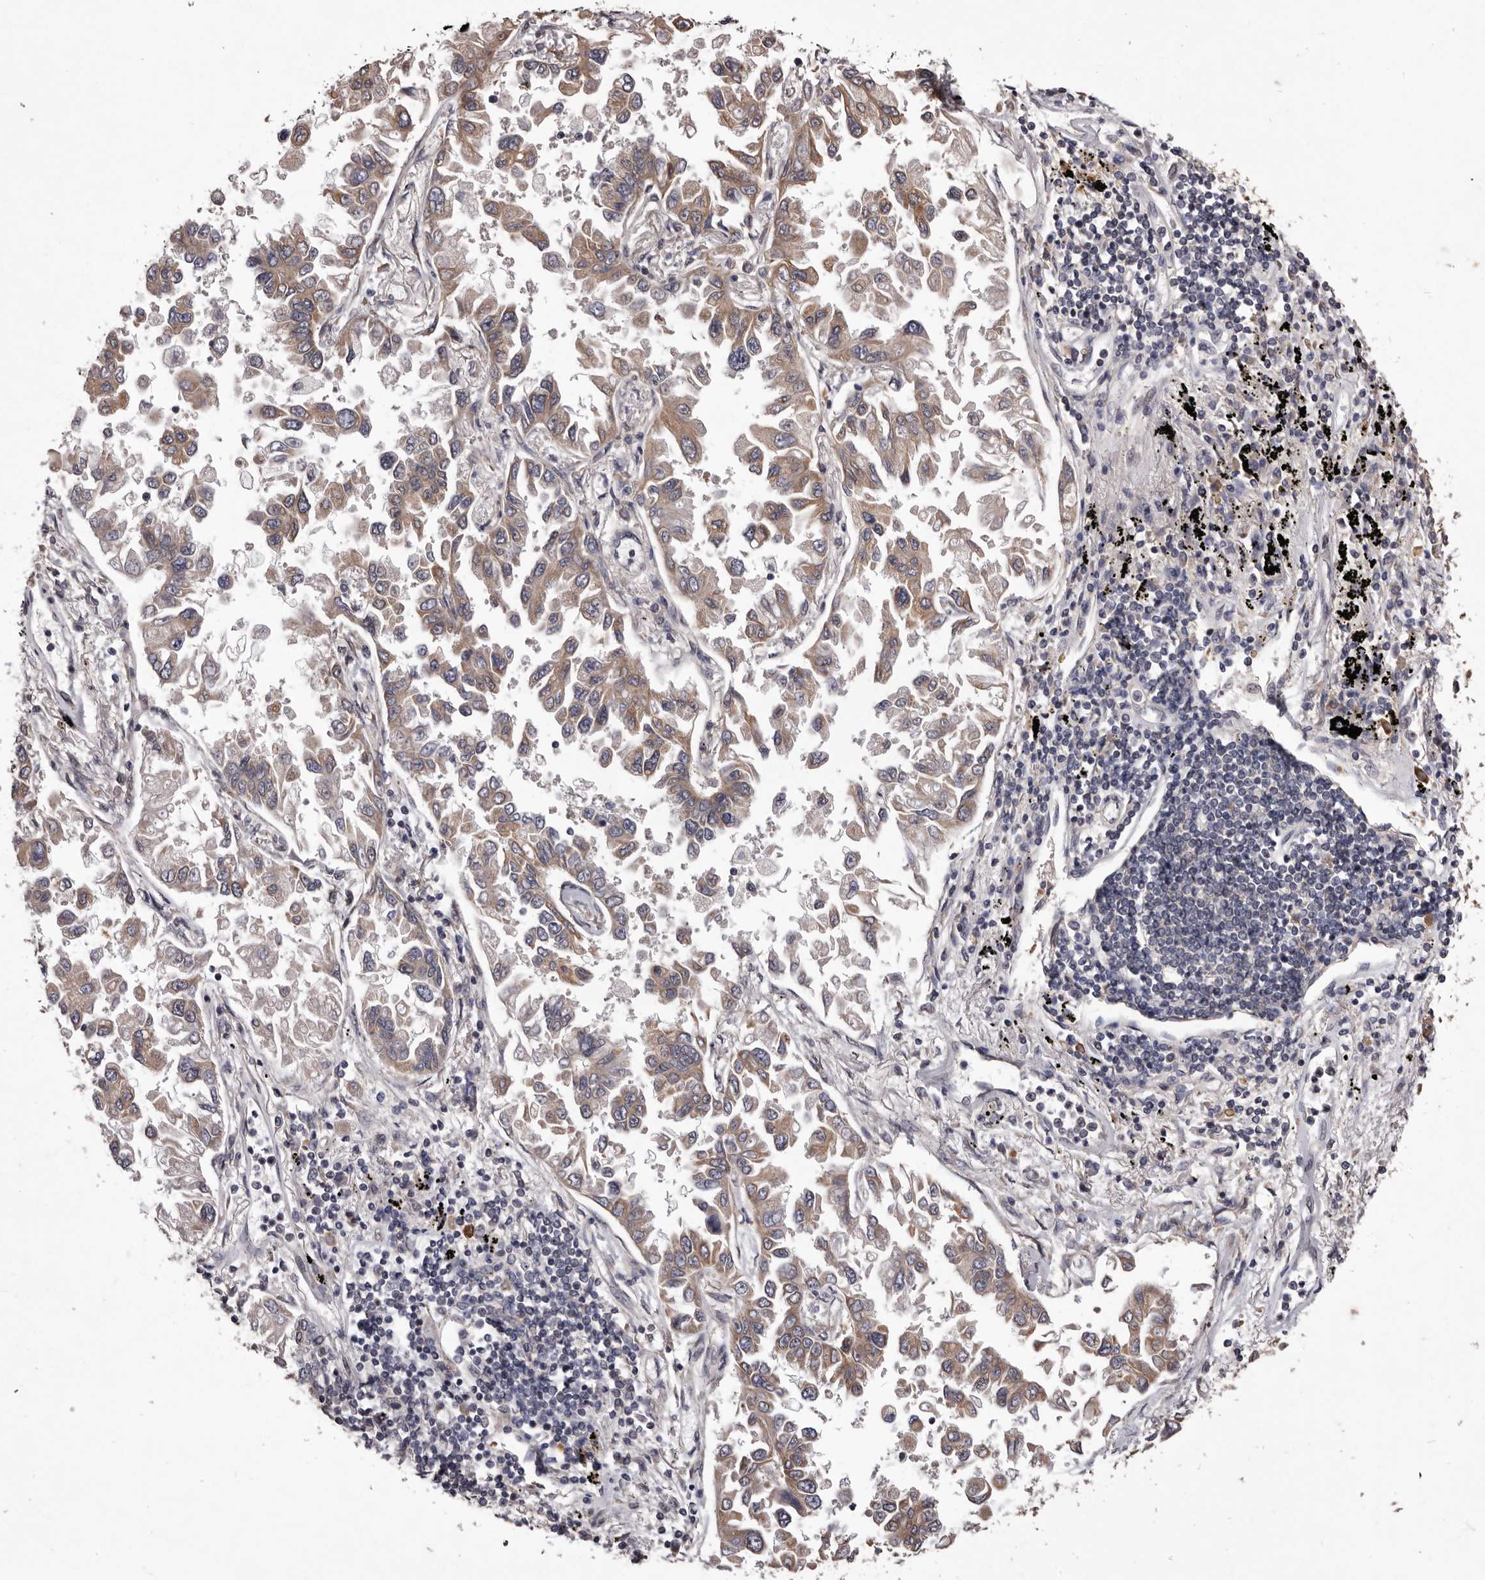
{"staining": {"intensity": "moderate", "quantity": ">75%", "location": "cytoplasmic/membranous"}, "tissue": "lung cancer", "cell_type": "Tumor cells", "image_type": "cancer", "snomed": [{"axis": "morphology", "description": "Adenocarcinoma, NOS"}, {"axis": "topography", "description": "Lung"}], "caption": "A high-resolution photomicrograph shows IHC staining of lung adenocarcinoma, which exhibits moderate cytoplasmic/membranous positivity in approximately >75% of tumor cells. (IHC, brightfield microscopy, high magnification).", "gene": "CELF3", "patient": {"sex": "female", "age": 67}}